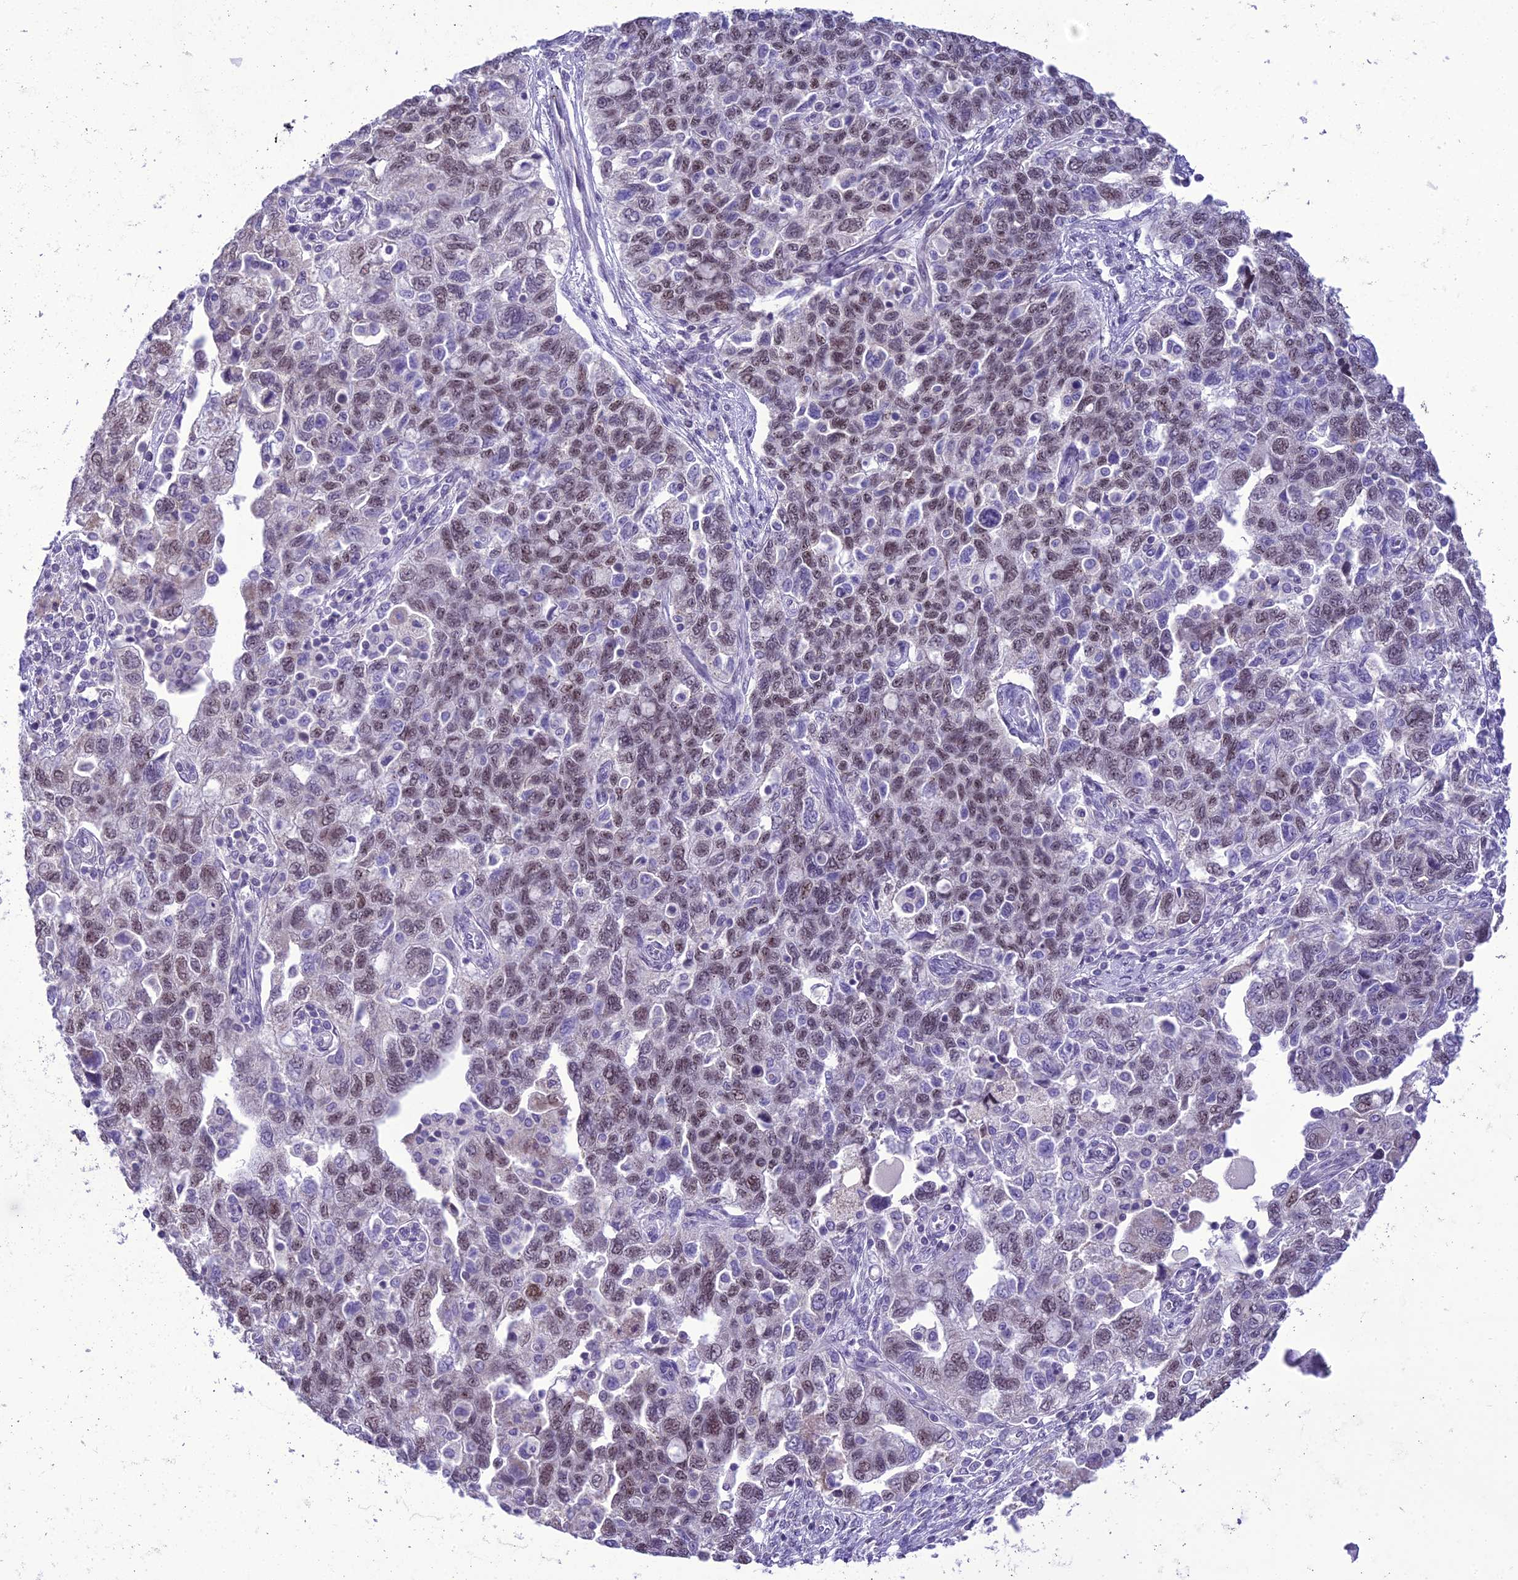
{"staining": {"intensity": "weak", "quantity": "25%-75%", "location": "nuclear"}, "tissue": "ovarian cancer", "cell_type": "Tumor cells", "image_type": "cancer", "snomed": [{"axis": "morphology", "description": "Carcinoma, NOS"}, {"axis": "morphology", "description": "Cystadenocarcinoma, serous, NOS"}, {"axis": "topography", "description": "Ovary"}], "caption": "Immunohistochemistry micrograph of neoplastic tissue: ovarian serous cystadenocarcinoma stained using IHC displays low levels of weak protein expression localized specifically in the nuclear of tumor cells, appearing as a nuclear brown color.", "gene": "B9D2", "patient": {"sex": "female", "age": 69}}